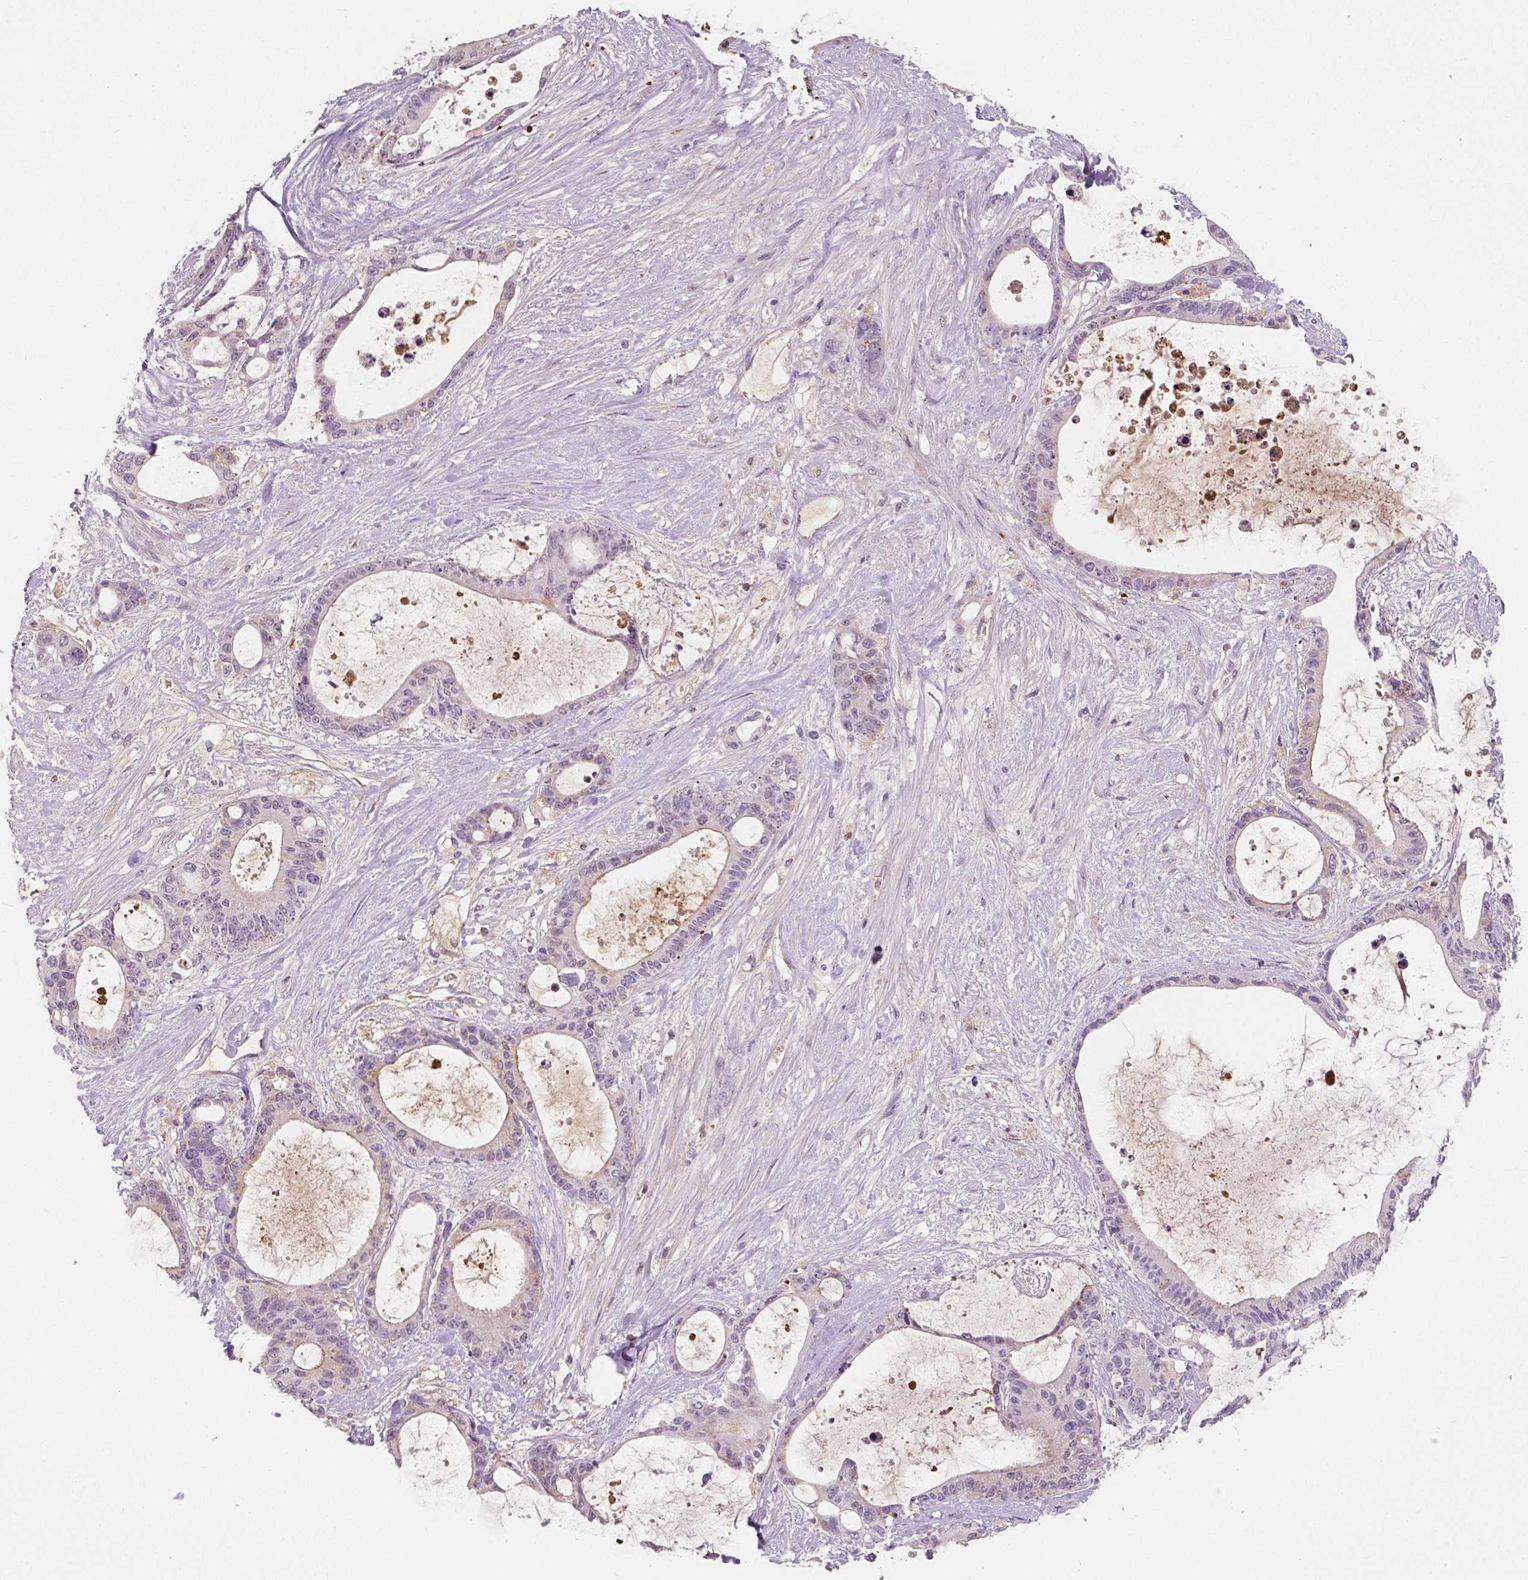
{"staining": {"intensity": "negative", "quantity": "none", "location": "none"}, "tissue": "liver cancer", "cell_type": "Tumor cells", "image_type": "cancer", "snomed": [{"axis": "morphology", "description": "Normal tissue, NOS"}, {"axis": "morphology", "description": "Cholangiocarcinoma"}, {"axis": "topography", "description": "Liver"}, {"axis": "topography", "description": "Peripheral nerve tissue"}], "caption": "Immunohistochemical staining of liver cholangiocarcinoma displays no significant expression in tumor cells. Brightfield microscopy of IHC stained with DAB (brown) and hematoxylin (blue), captured at high magnification.", "gene": "APOA4", "patient": {"sex": "female", "age": 73}}